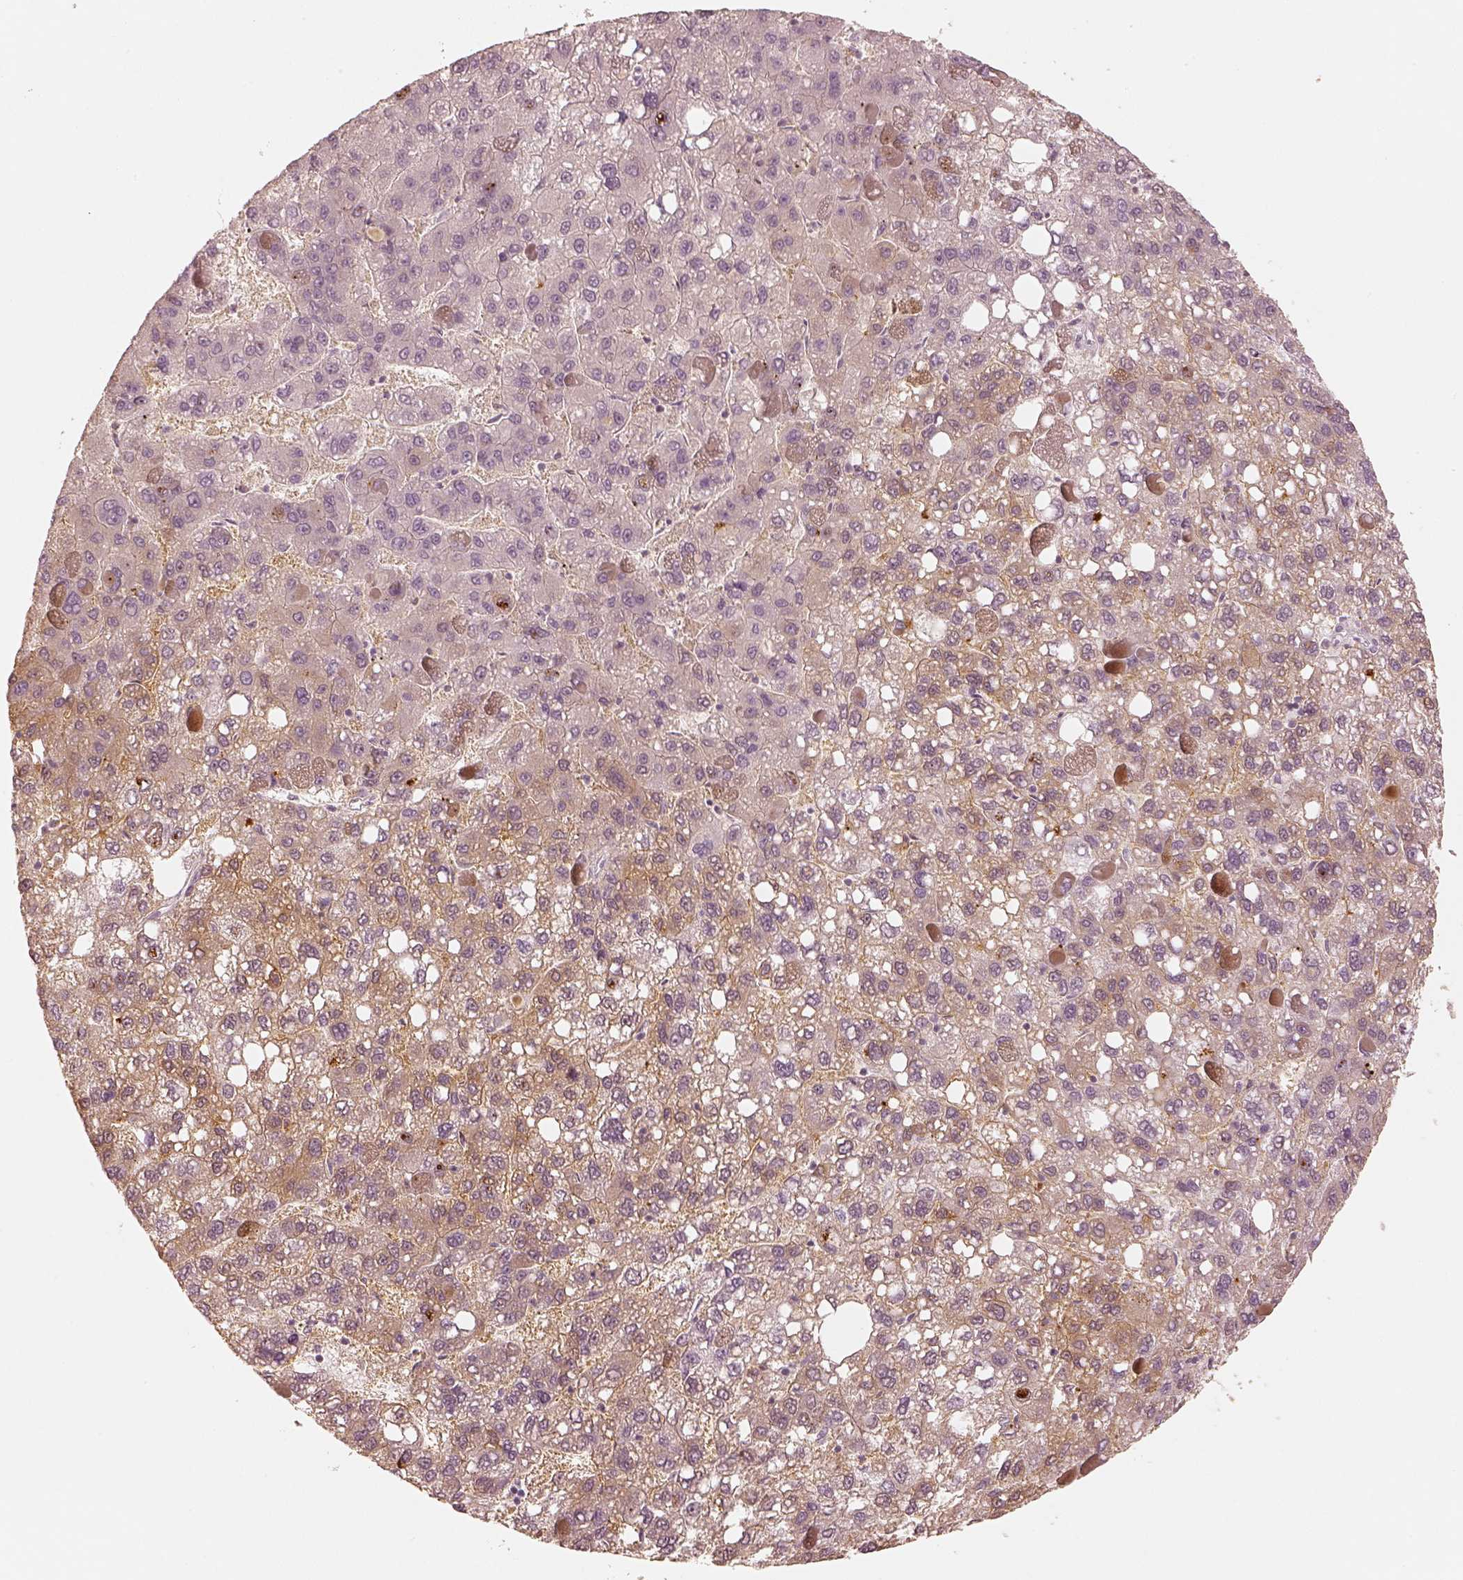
{"staining": {"intensity": "weak", "quantity": "25%-75%", "location": "cytoplasmic/membranous"}, "tissue": "liver cancer", "cell_type": "Tumor cells", "image_type": "cancer", "snomed": [{"axis": "morphology", "description": "Carcinoma, Hepatocellular, NOS"}, {"axis": "topography", "description": "Liver"}], "caption": "Hepatocellular carcinoma (liver) was stained to show a protein in brown. There is low levels of weak cytoplasmic/membranous staining in about 25%-75% of tumor cells. (brown staining indicates protein expression, while blue staining denotes nuclei).", "gene": "GORASP2", "patient": {"sex": "female", "age": 82}}